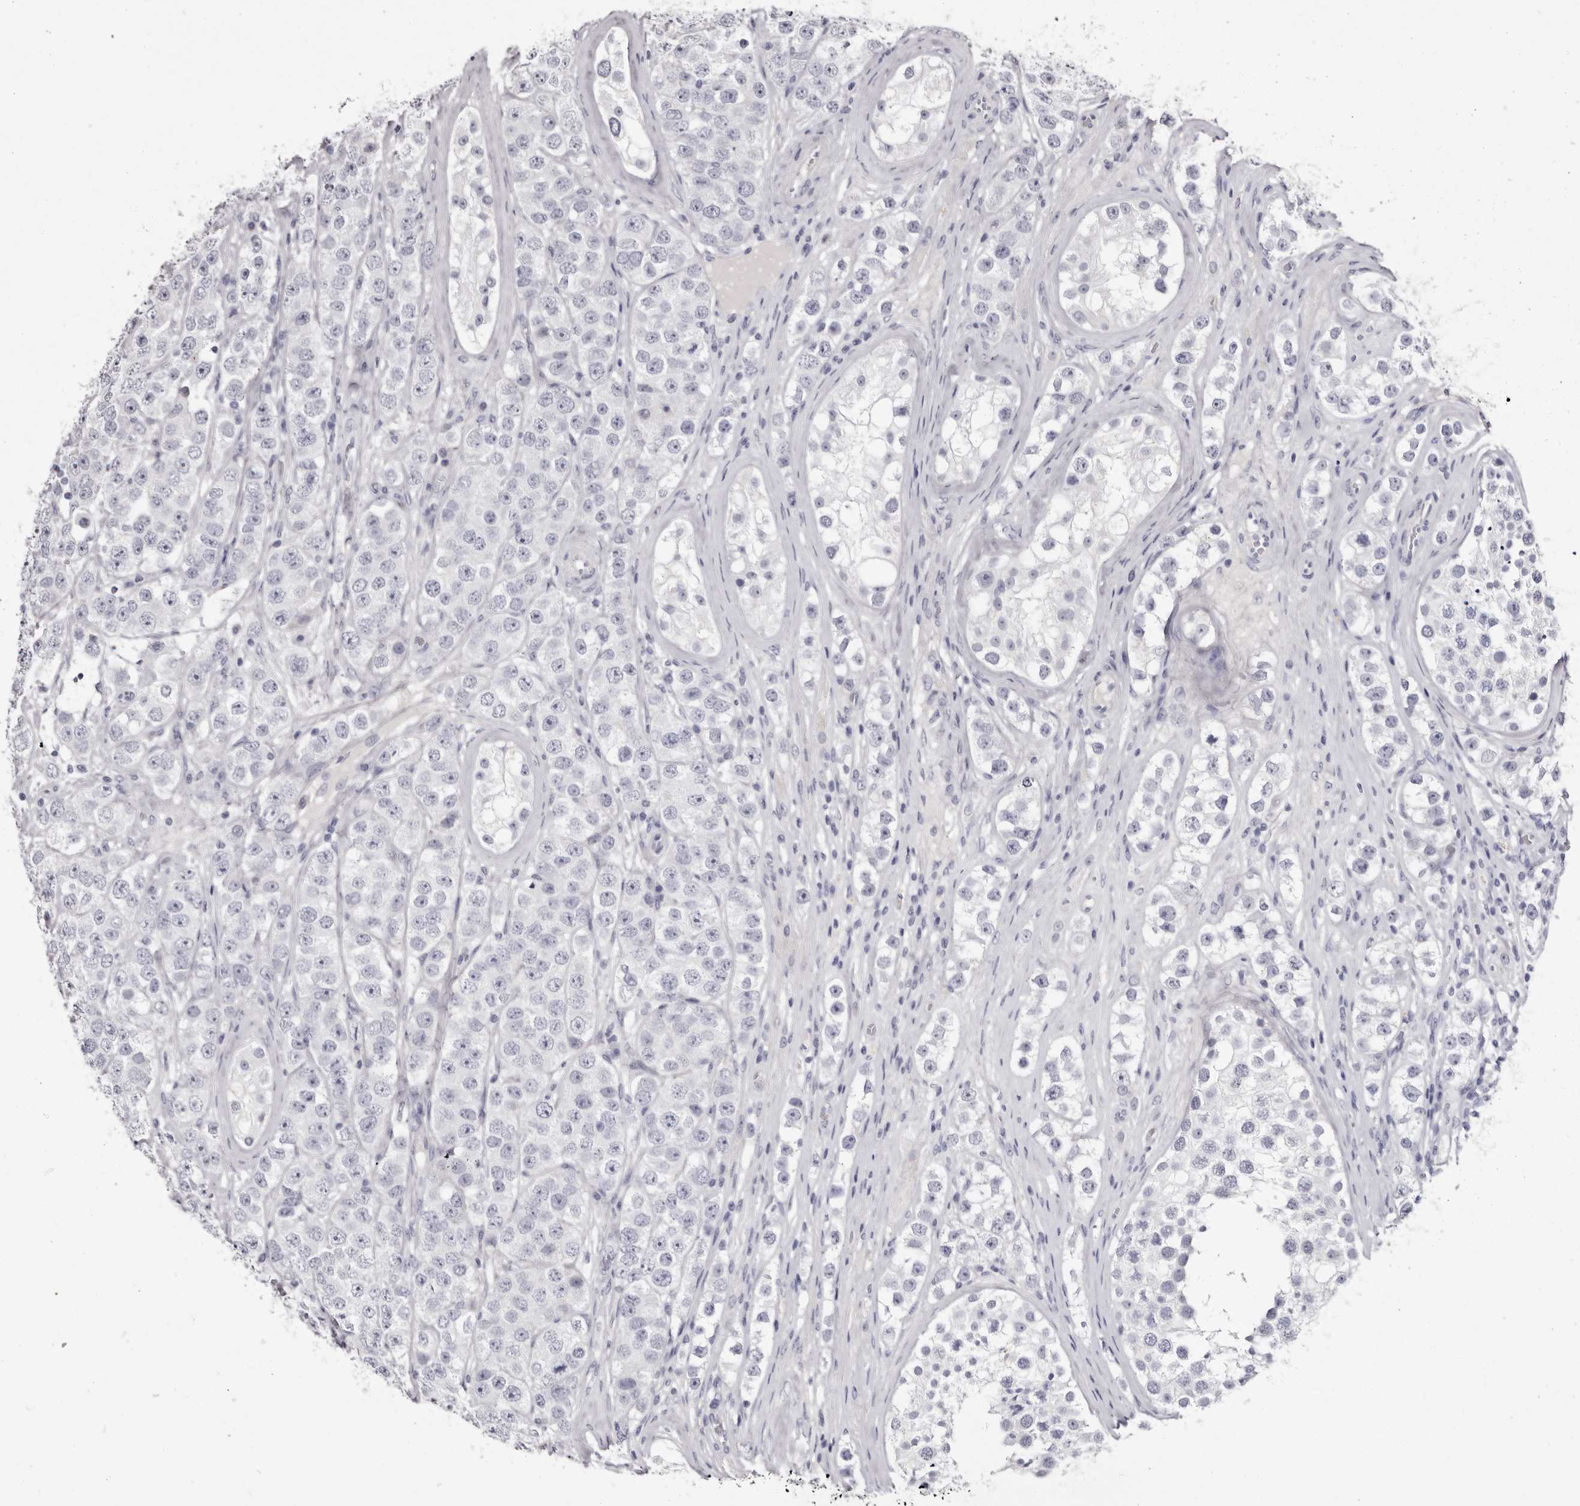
{"staining": {"intensity": "negative", "quantity": "none", "location": "none"}, "tissue": "testis cancer", "cell_type": "Tumor cells", "image_type": "cancer", "snomed": [{"axis": "morphology", "description": "Seminoma, NOS"}, {"axis": "topography", "description": "Testis"}], "caption": "Tumor cells are negative for protein expression in human testis cancer.", "gene": "CA6", "patient": {"sex": "male", "age": 28}}